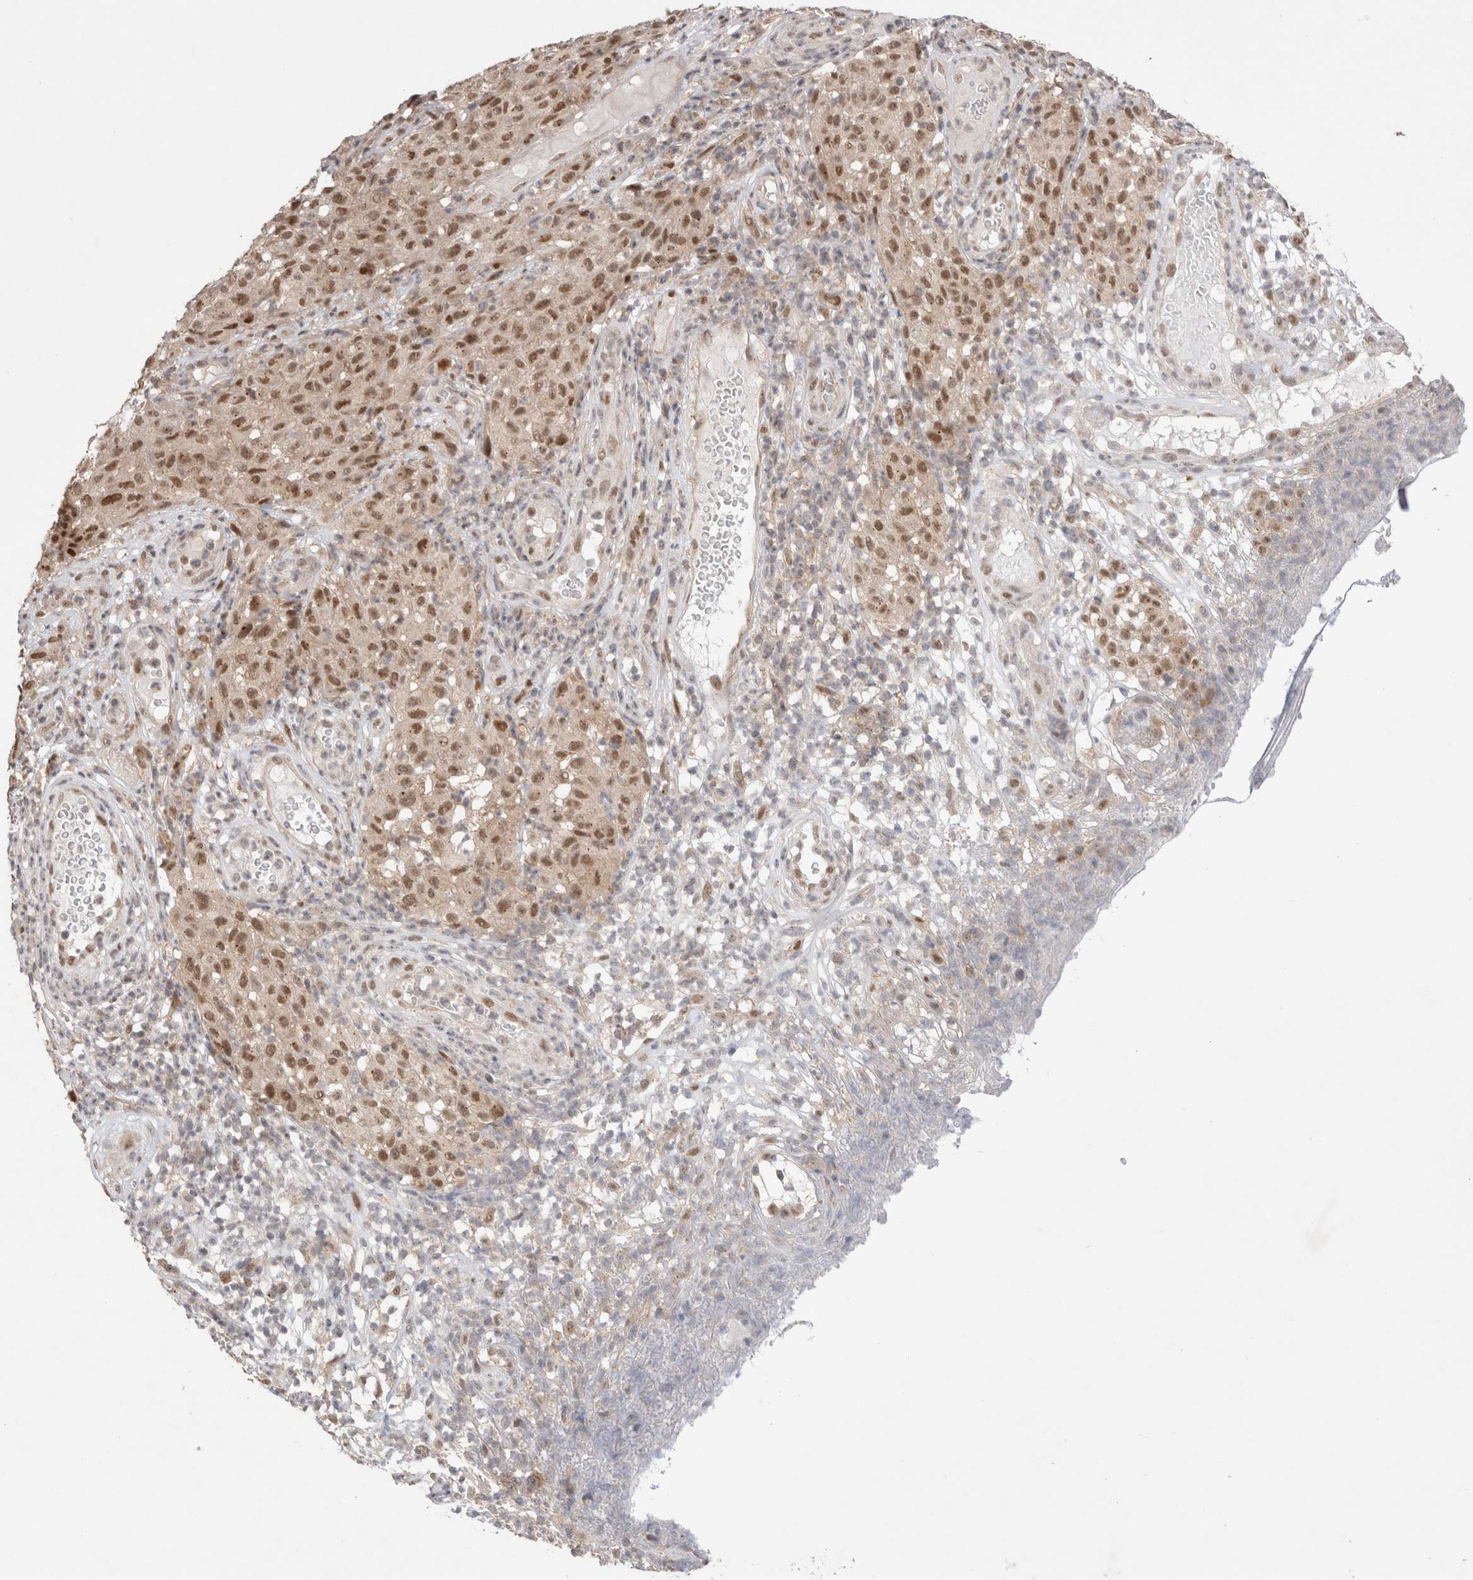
{"staining": {"intensity": "moderate", "quantity": ">75%", "location": "nuclear"}, "tissue": "melanoma", "cell_type": "Tumor cells", "image_type": "cancer", "snomed": [{"axis": "morphology", "description": "Malignant melanoma, NOS"}, {"axis": "topography", "description": "Skin"}], "caption": "IHC staining of melanoma, which displays medium levels of moderate nuclear expression in approximately >75% of tumor cells indicating moderate nuclear protein staining. The staining was performed using DAB (3,3'-diaminobenzidine) (brown) for protein detection and nuclei were counterstained in hematoxylin (blue).", "gene": "SLC29A1", "patient": {"sex": "female", "age": 82}}